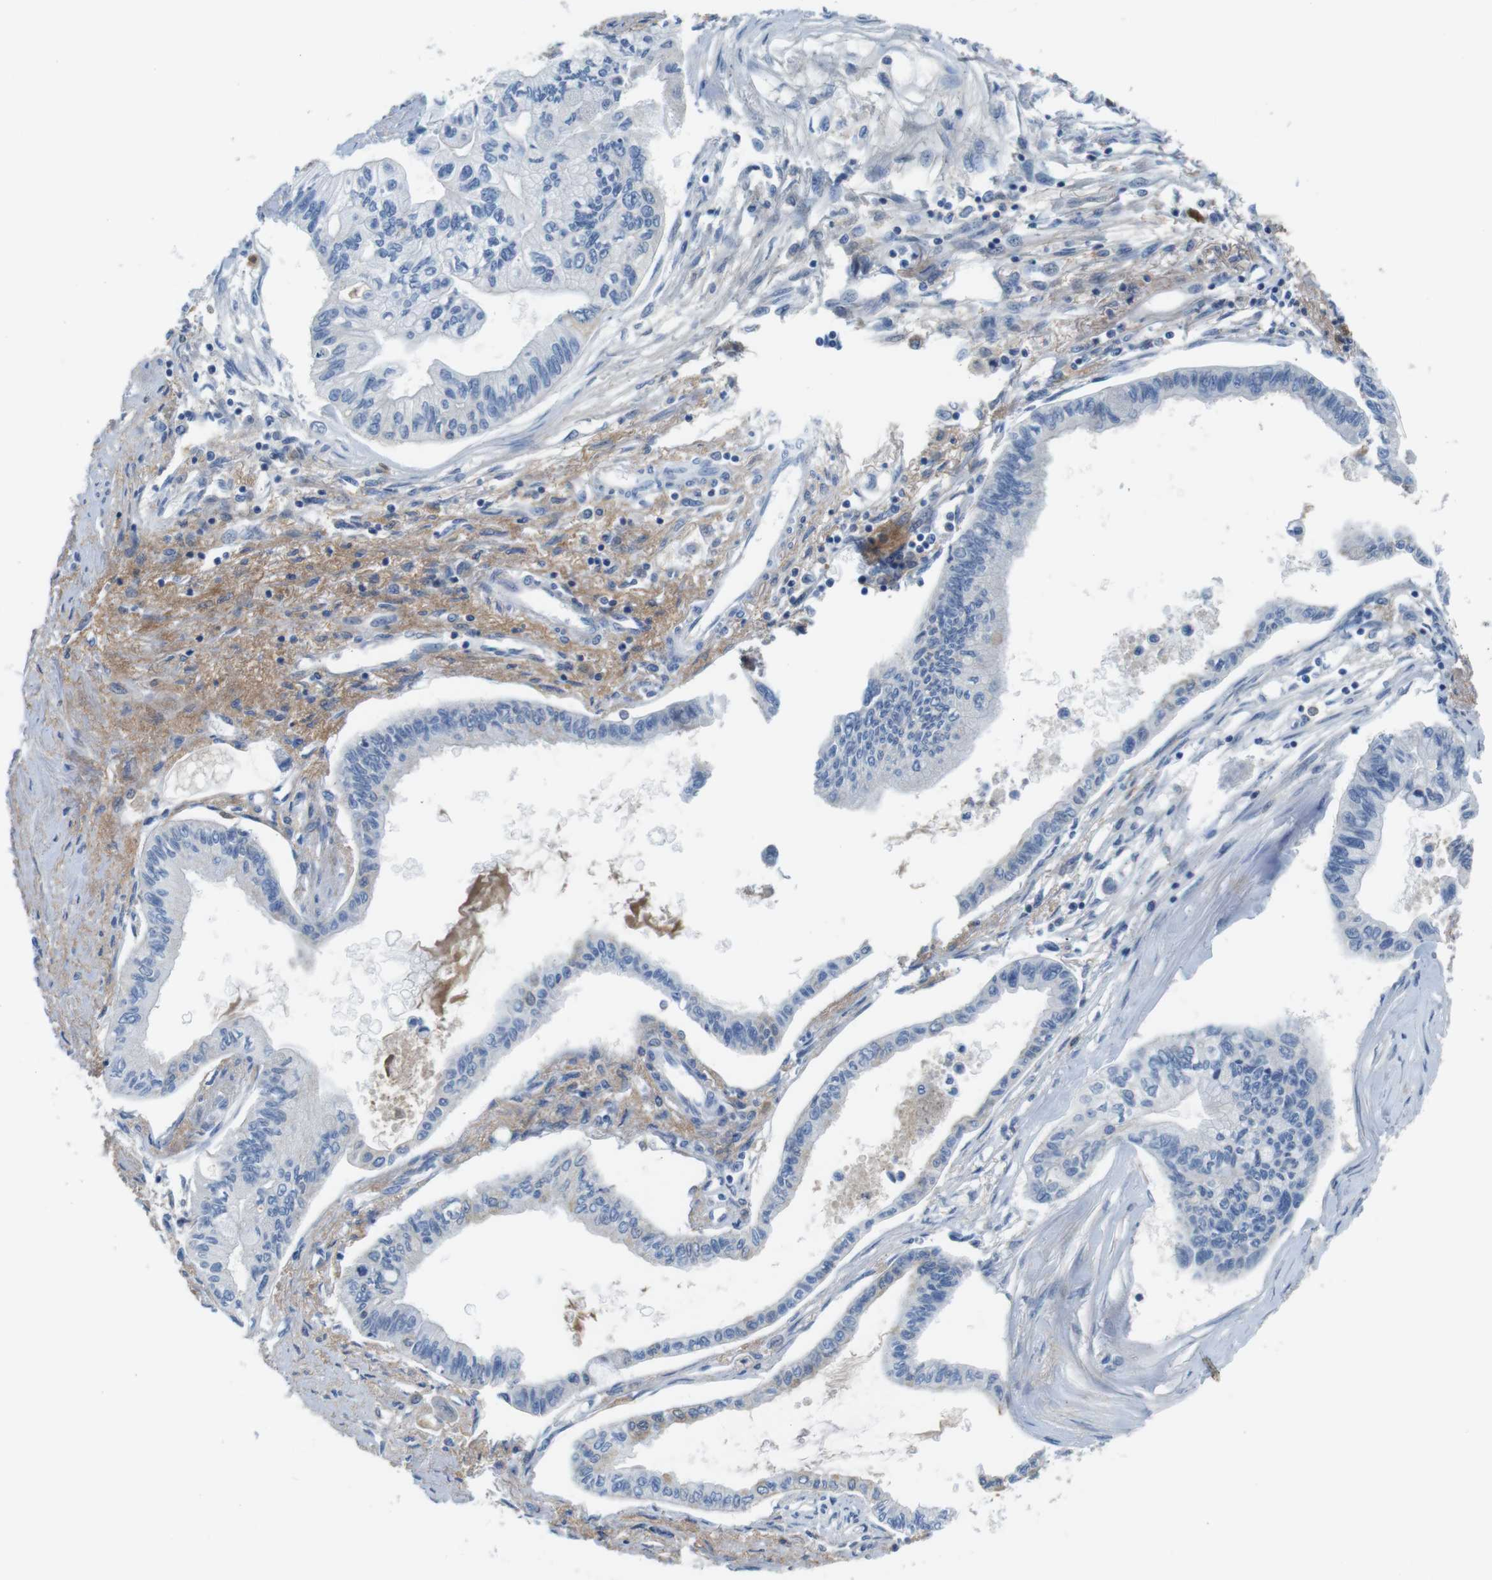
{"staining": {"intensity": "negative", "quantity": "none", "location": "none"}, "tissue": "pancreatic cancer", "cell_type": "Tumor cells", "image_type": "cancer", "snomed": [{"axis": "morphology", "description": "Adenocarcinoma, NOS"}, {"axis": "topography", "description": "Pancreas"}], "caption": "The micrograph reveals no significant positivity in tumor cells of pancreatic adenocarcinoma.", "gene": "IGKC", "patient": {"sex": "female", "age": 77}}